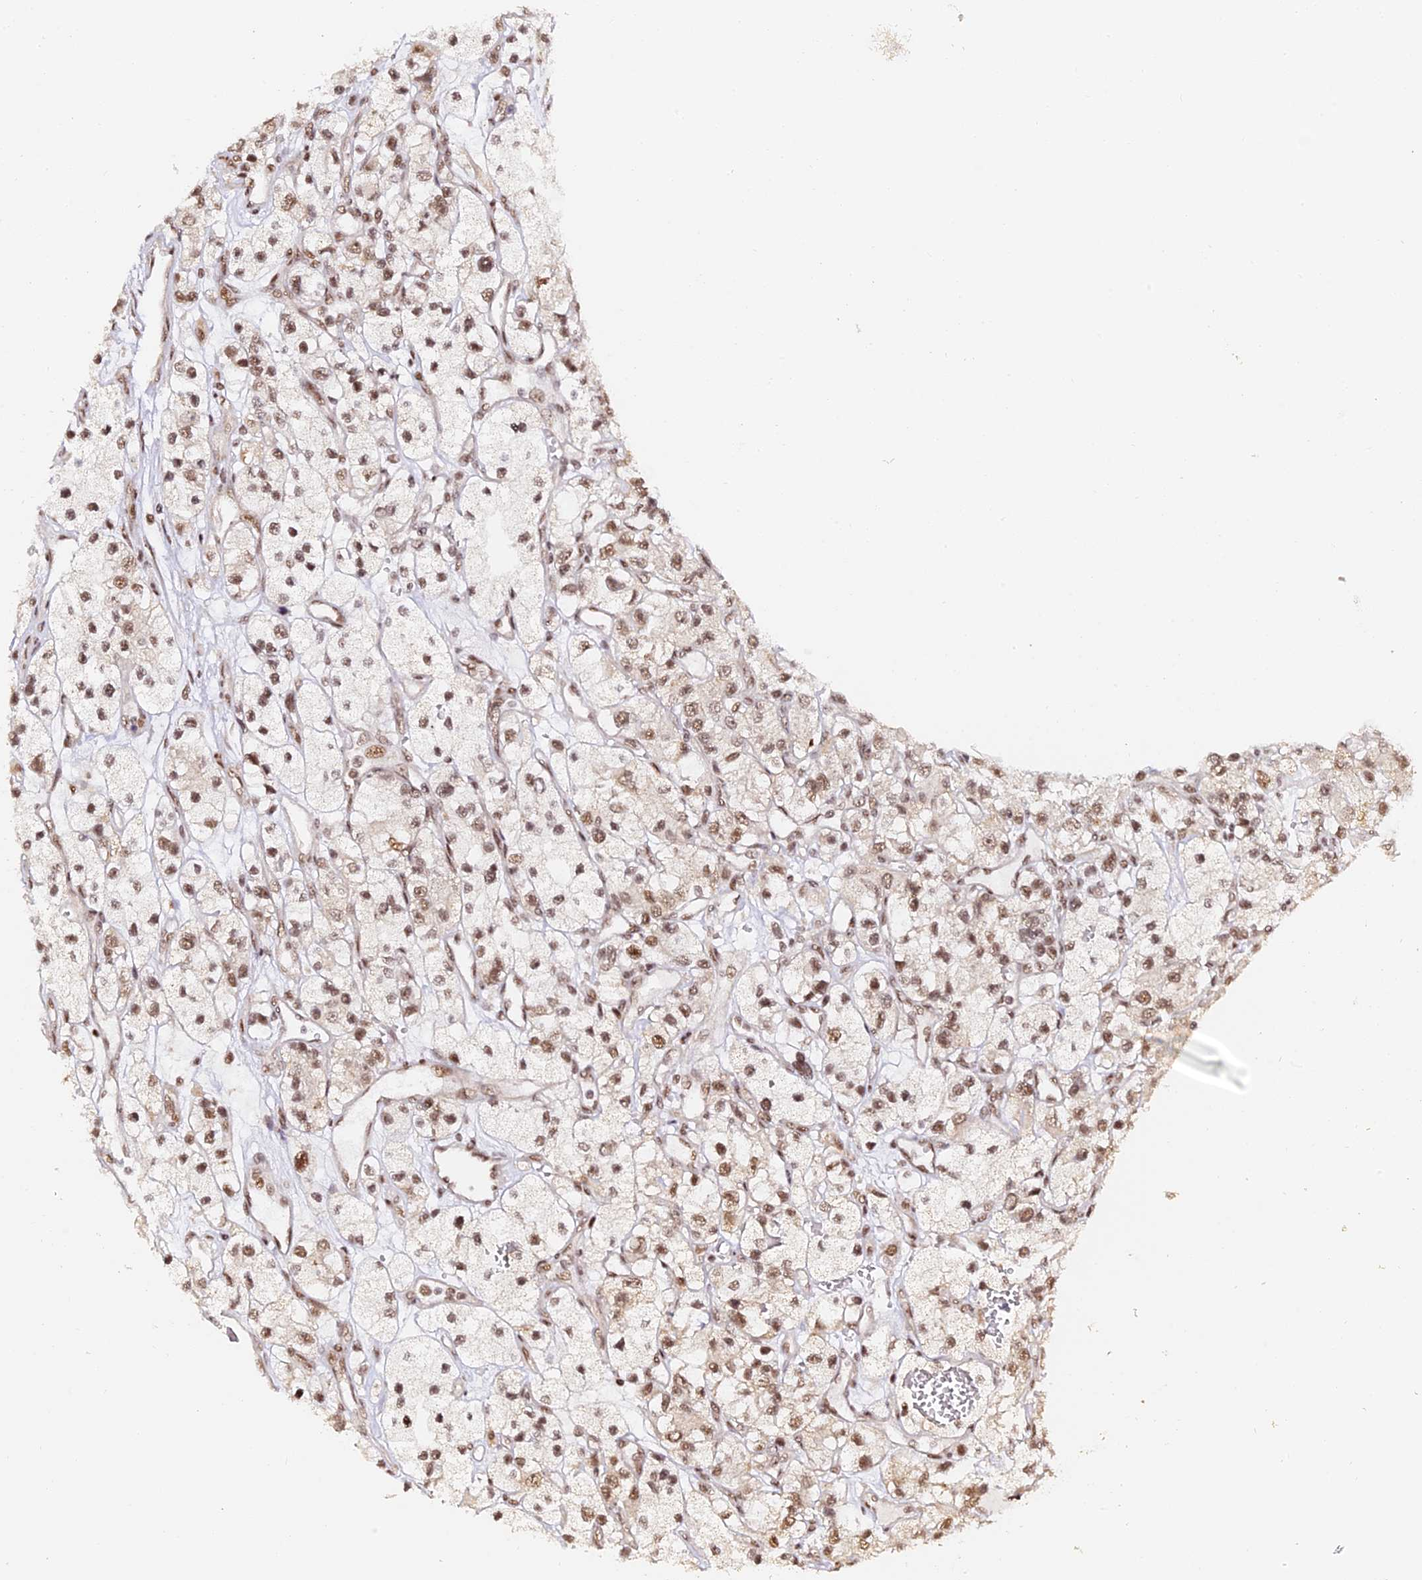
{"staining": {"intensity": "moderate", "quantity": ">75%", "location": "nuclear"}, "tissue": "renal cancer", "cell_type": "Tumor cells", "image_type": "cancer", "snomed": [{"axis": "morphology", "description": "Adenocarcinoma, NOS"}, {"axis": "topography", "description": "Kidney"}], "caption": "Immunohistochemistry histopathology image of neoplastic tissue: human renal cancer (adenocarcinoma) stained using IHC displays medium levels of moderate protein expression localized specifically in the nuclear of tumor cells, appearing as a nuclear brown color.", "gene": "MCRS1", "patient": {"sex": "female", "age": 57}}